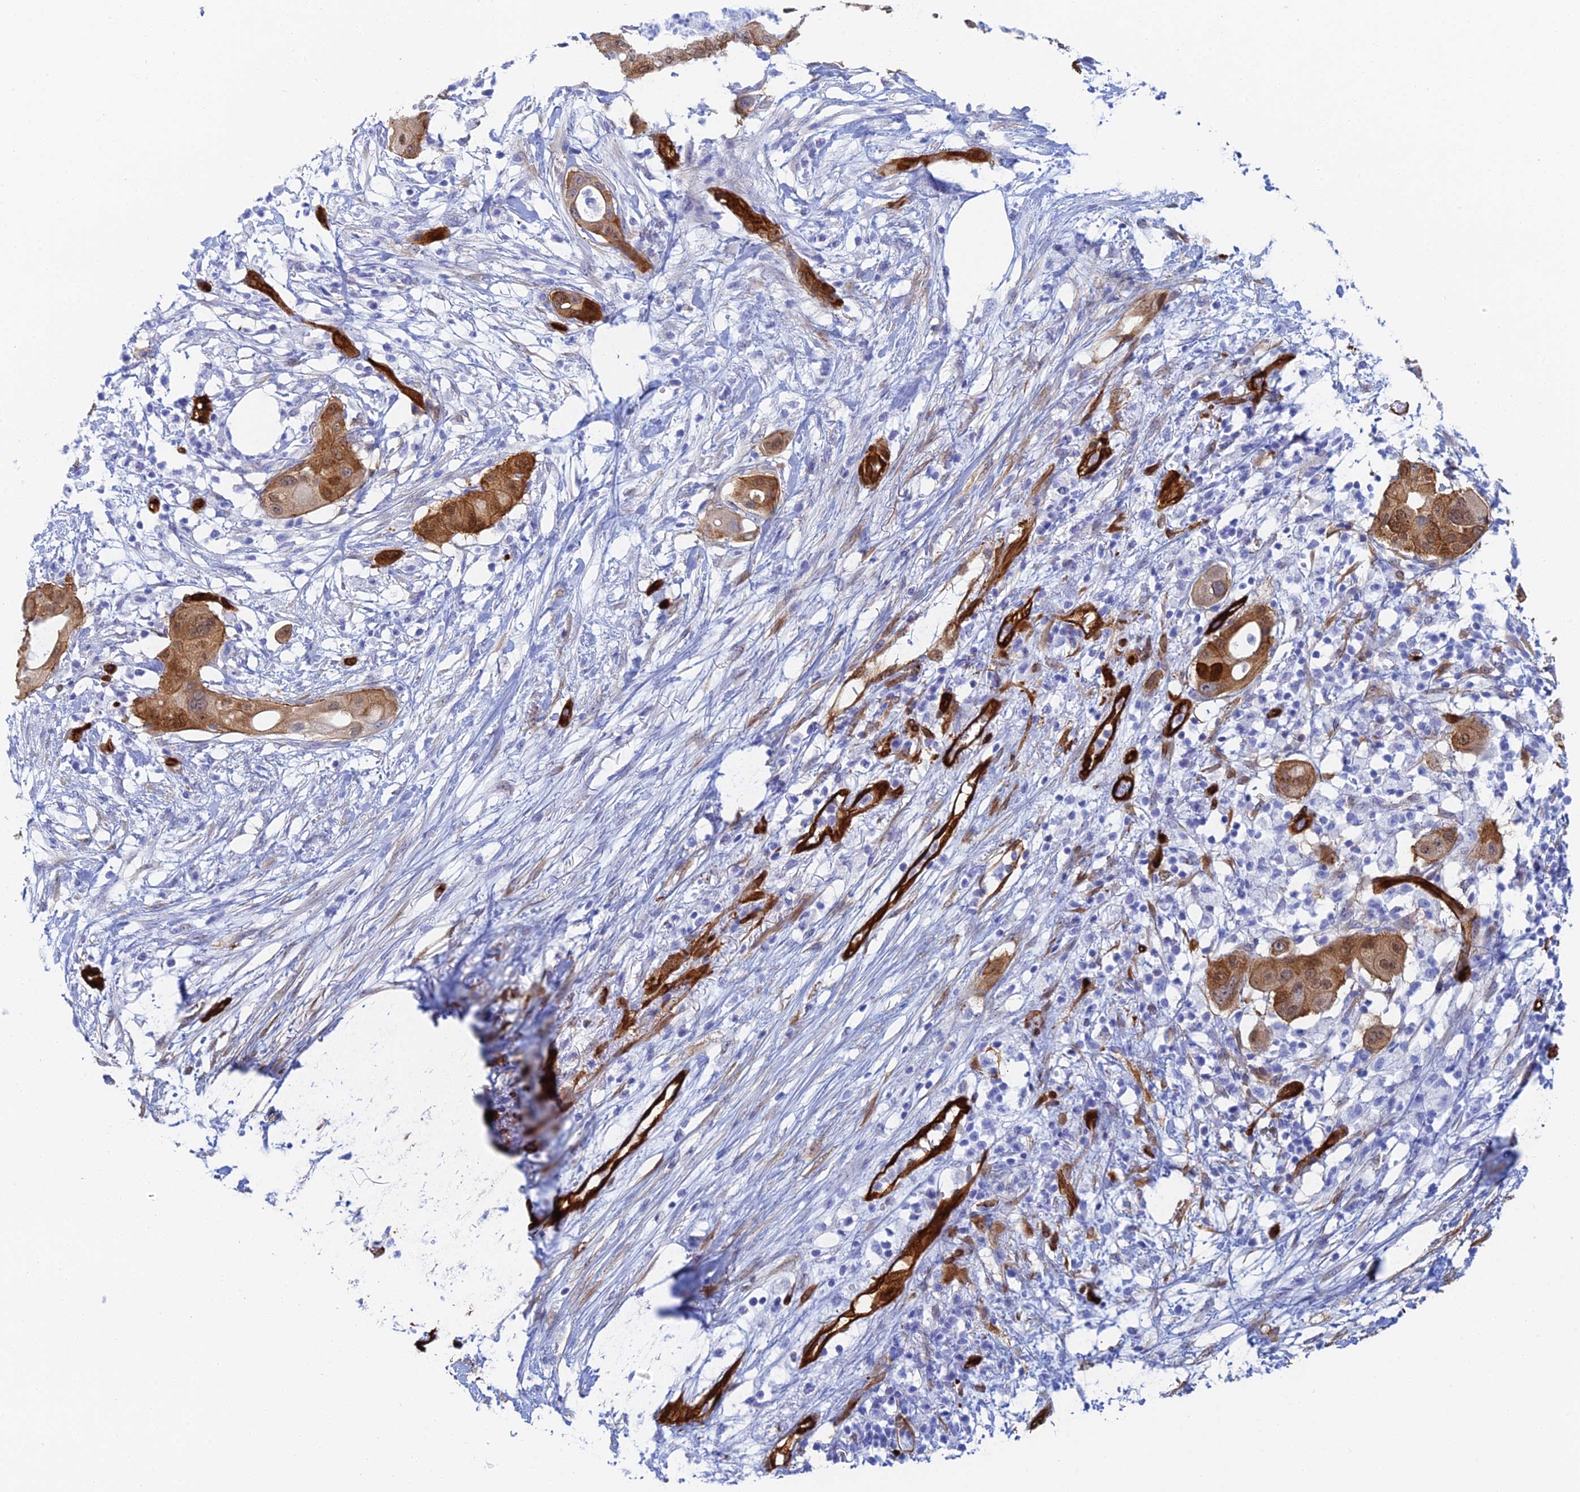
{"staining": {"intensity": "moderate", "quantity": ">75%", "location": "cytoplasmic/membranous,nuclear"}, "tissue": "pancreatic cancer", "cell_type": "Tumor cells", "image_type": "cancer", "snomed": [{"axis": "morphology", "description": "Adenocarcinoma, NOS"}, {"axis": "topography", "description": "Pancreas"}], "caption": "Immunohistochemistry (IHC) staining of adenocarcinoma (pancreatic), which reveals medium levels of moderate cytoplasmic/membranous and nuclear positivity in approximately >75% of tumor cells indicating moderate cytoplasmic/membranous and nuclear protein staining. The staining was performed using DAB (3,3'-diaminobenzidine) (brown) for protein detection and nuclei were counterstained in hematoxylin (blue).", "gene": "CRIP2", "patient": {"sex": "male", "age": 68}}